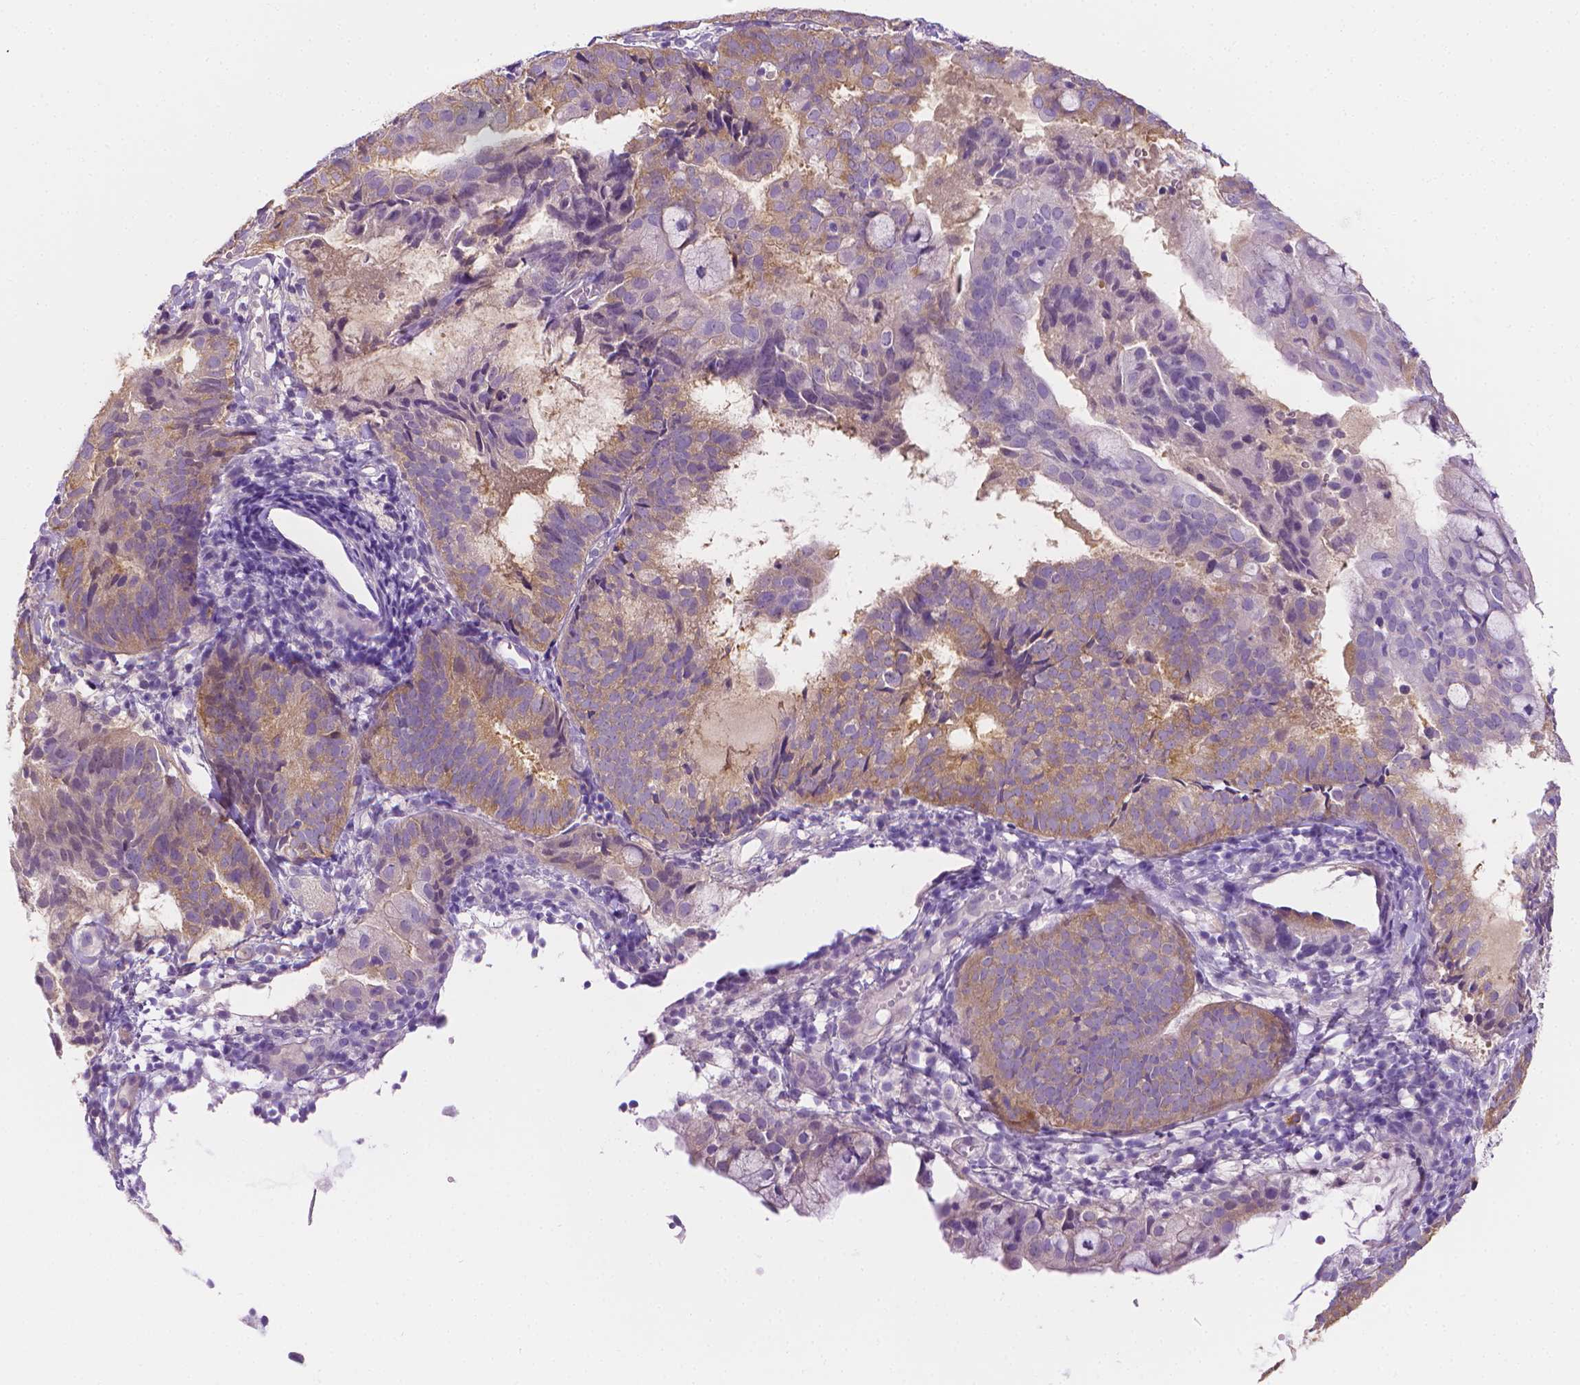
{"staining": {"intensity": "weak", "quantity": ">75%", "location": "cytoplasmic/membranous"}, "tissue": "endometrial cancer", "cell_type": "Tumor cells", "image_type": "cancer", "snomed": [{"axis": "morphology", "description": "Adenocarcinoma, NOS"}, {"axis": "topography", "description": "Endometrium"}], "caption": "Weak cytoplasmic/membranous protein staining is appreciated in approximately >75% of tumor cells in endometrial adenocarcinoma. (Stains: DAB in brown, nuclei in blue, Microscopy: brightfield microscopy at high magnification).", "gene": "FASN", "patient": {"sex": "female", "age": 80}}